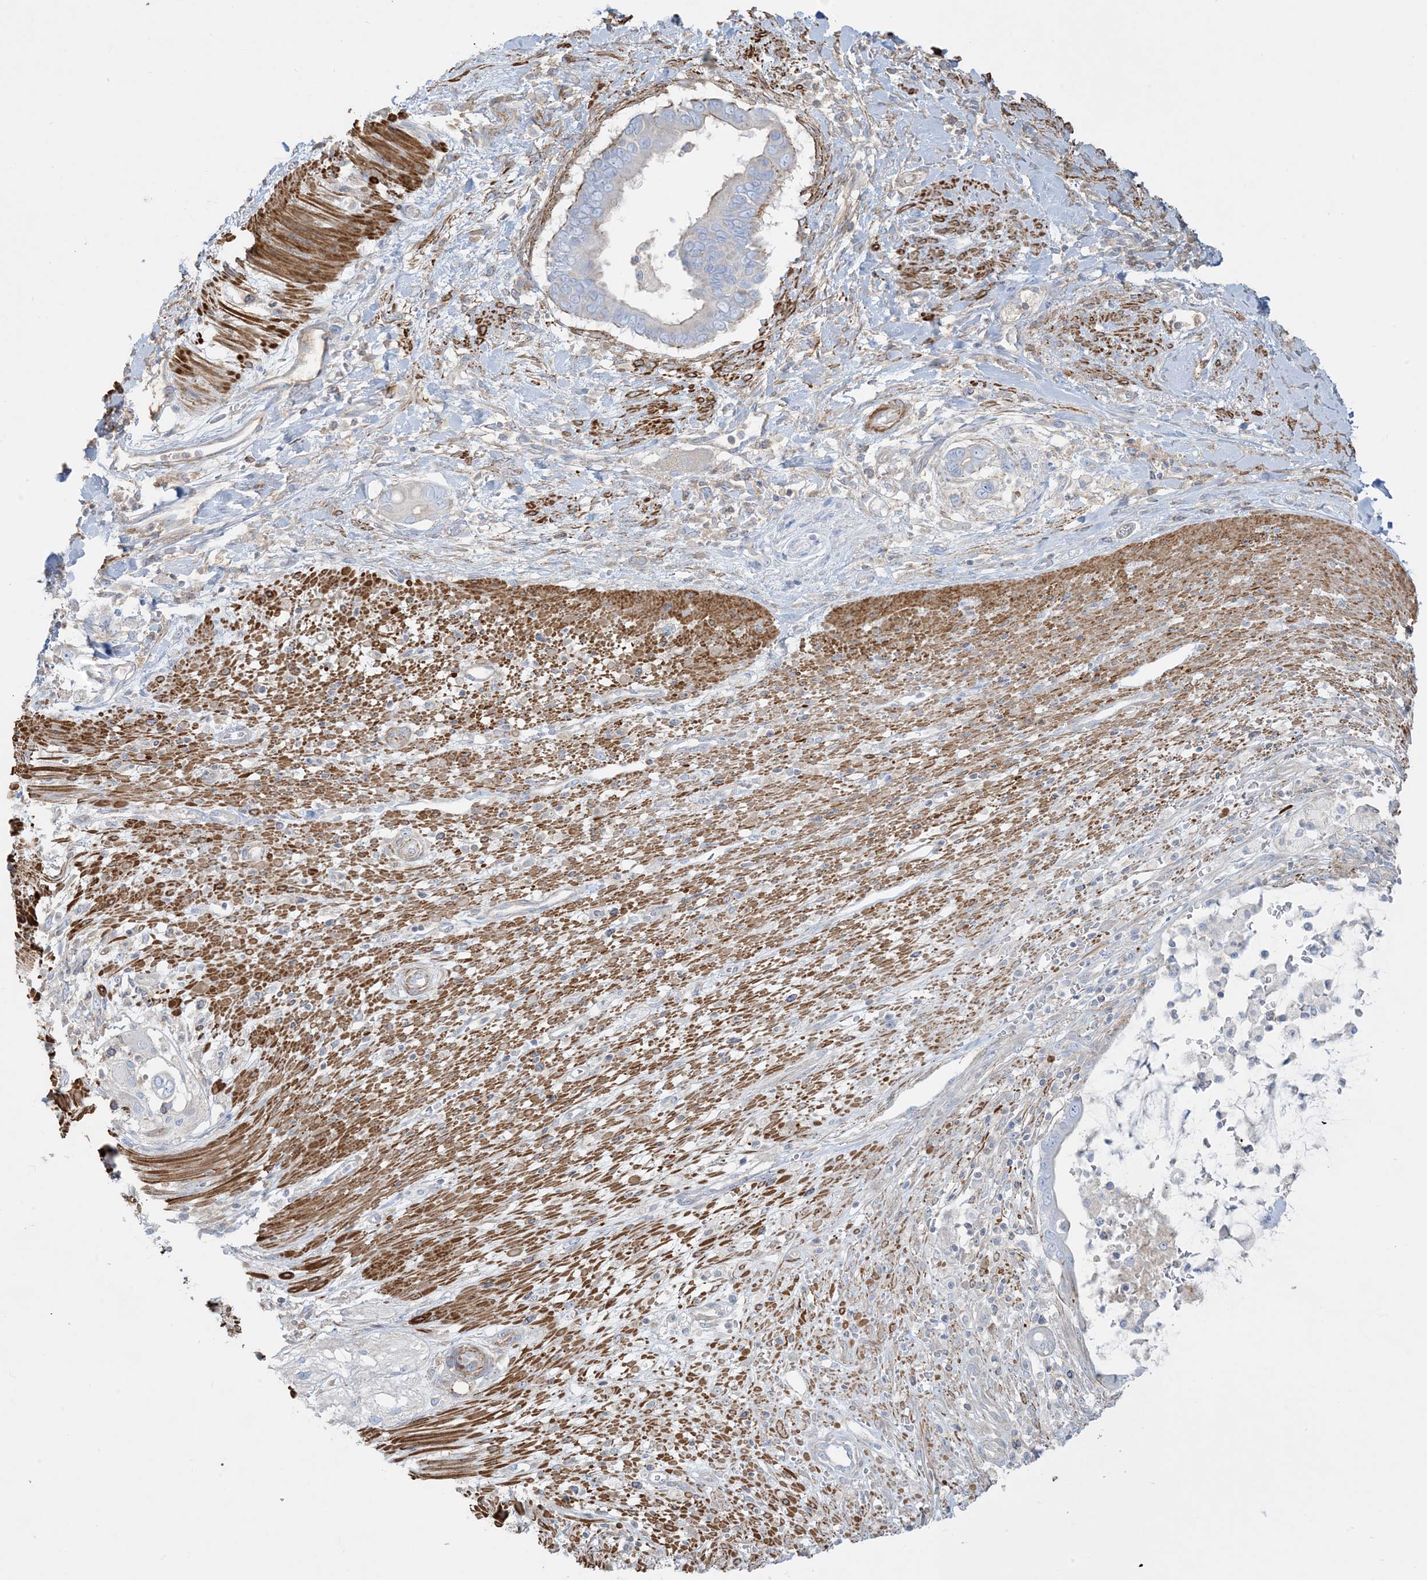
{"staining": {"intensity": "negative", "quantity": "none", "location": "none"}, "tissue": "pancreatic cancer", "cell_type": "Tumor cells", "image_type": "cancer", "snomed": [{"axis": "morphology", "description": "Adenocarcinoma, NOS"}, {"axis": "topography", "description": "Pancreas"}], "caption": "Immunohistochemistry (IHC) of human adenocarcinoma (pancreatic) reveals no expression in tumor cells.", "gene": "GTF3C2", "patient": {"sex": "male", "age": 68}}